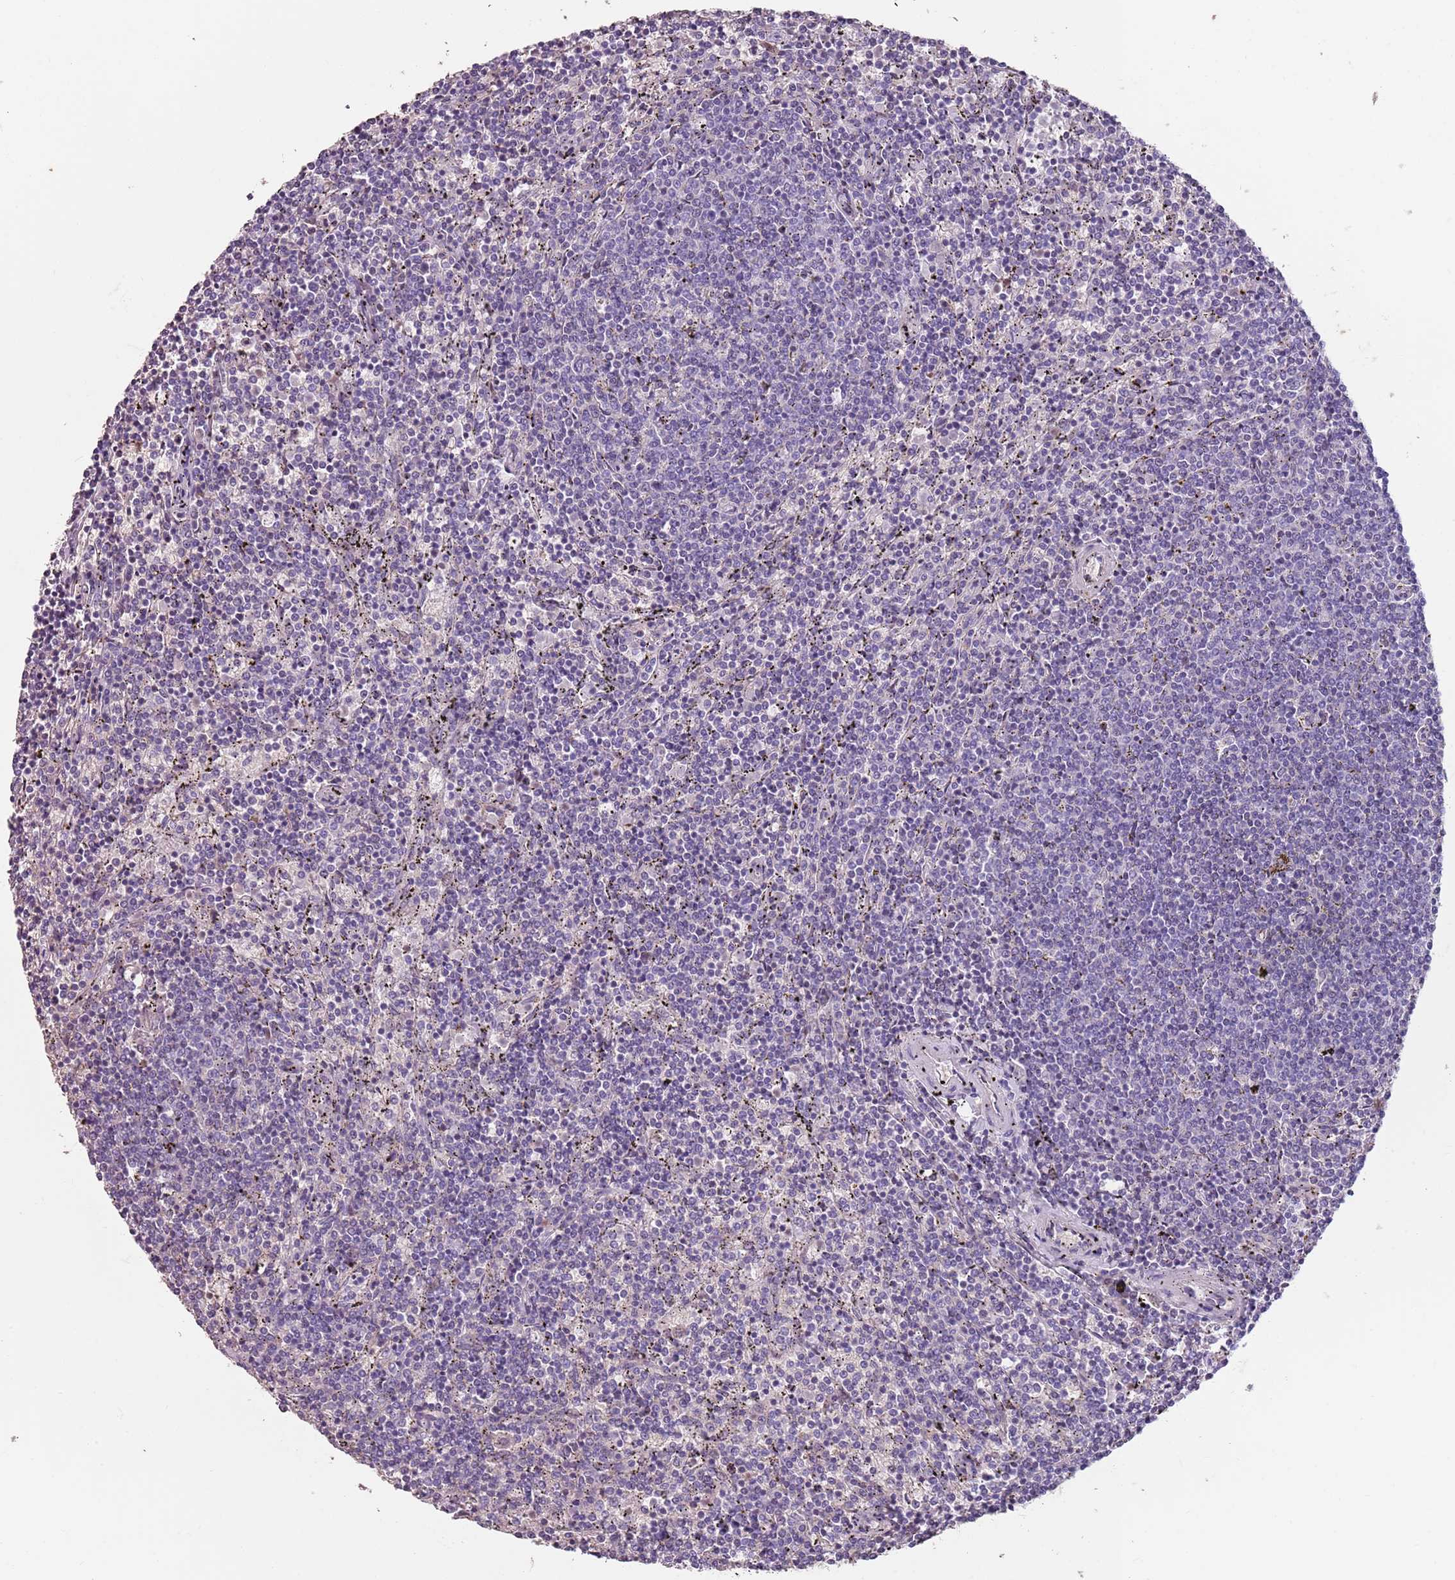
{"staining": {"intensity": "negative", "quantity": "none", "location": "none"}, "tissue": "lymphoma", "cell_type": "Tumor cells", "image_type": "cancer", "snomed": [{"axis": "morphology", "description": "Malignant lymphoma, non-Hodgkin's type, Low grade"}, {"axis": "topography", "description": "Spleen"}], "caption": "The immunohistochemistry (IHC) micrograph has no significant positivity in tumor cells of low-grade malignant lymphoma, non-Hodgkin's type tissue.", "gene": "SPESP1", "patient": {"sex": "female", "age": 50}}